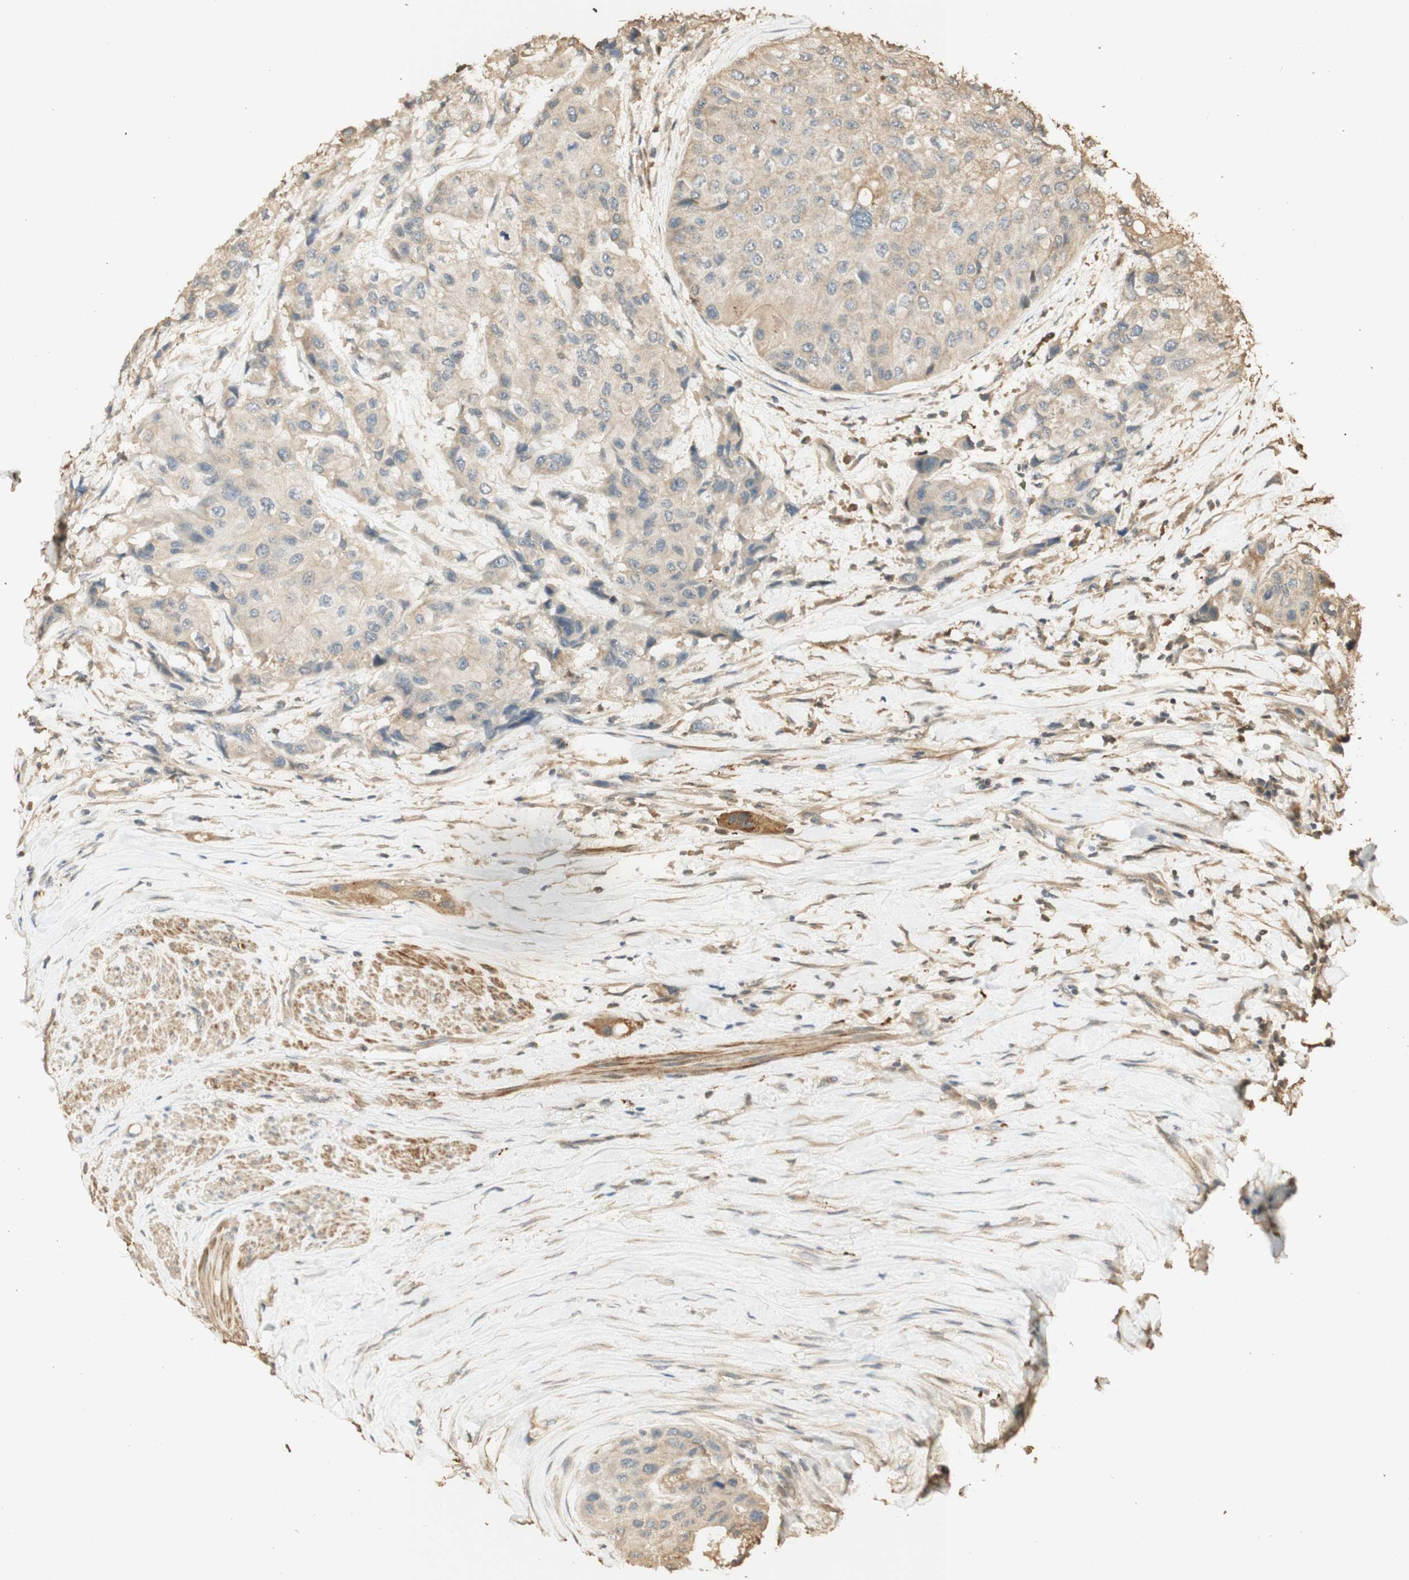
{"staining": {"intensity": "weak", "quantity": "25%-75%", "location": "cytoplasmic/membranous"}, "tissue": "urothelial cancer", "cell_type": "Tumor cells", "image_type": "cancer", "snomed": [{"axis": "morphology", "description": "Urothelial carcinoma, High grade"}, {"axis": "topography", "description": "Urinary bladder"}], "caption": "Immunohistochemistry histopathology image of urothelial cancer stained for a protein (brown), which exhibits low levels of weak cytoplasmic/membranous expression in approximately 25%-75% of tumor cells.", "gene": "AGER", "patient": {"sex": "female", "age": 56}}